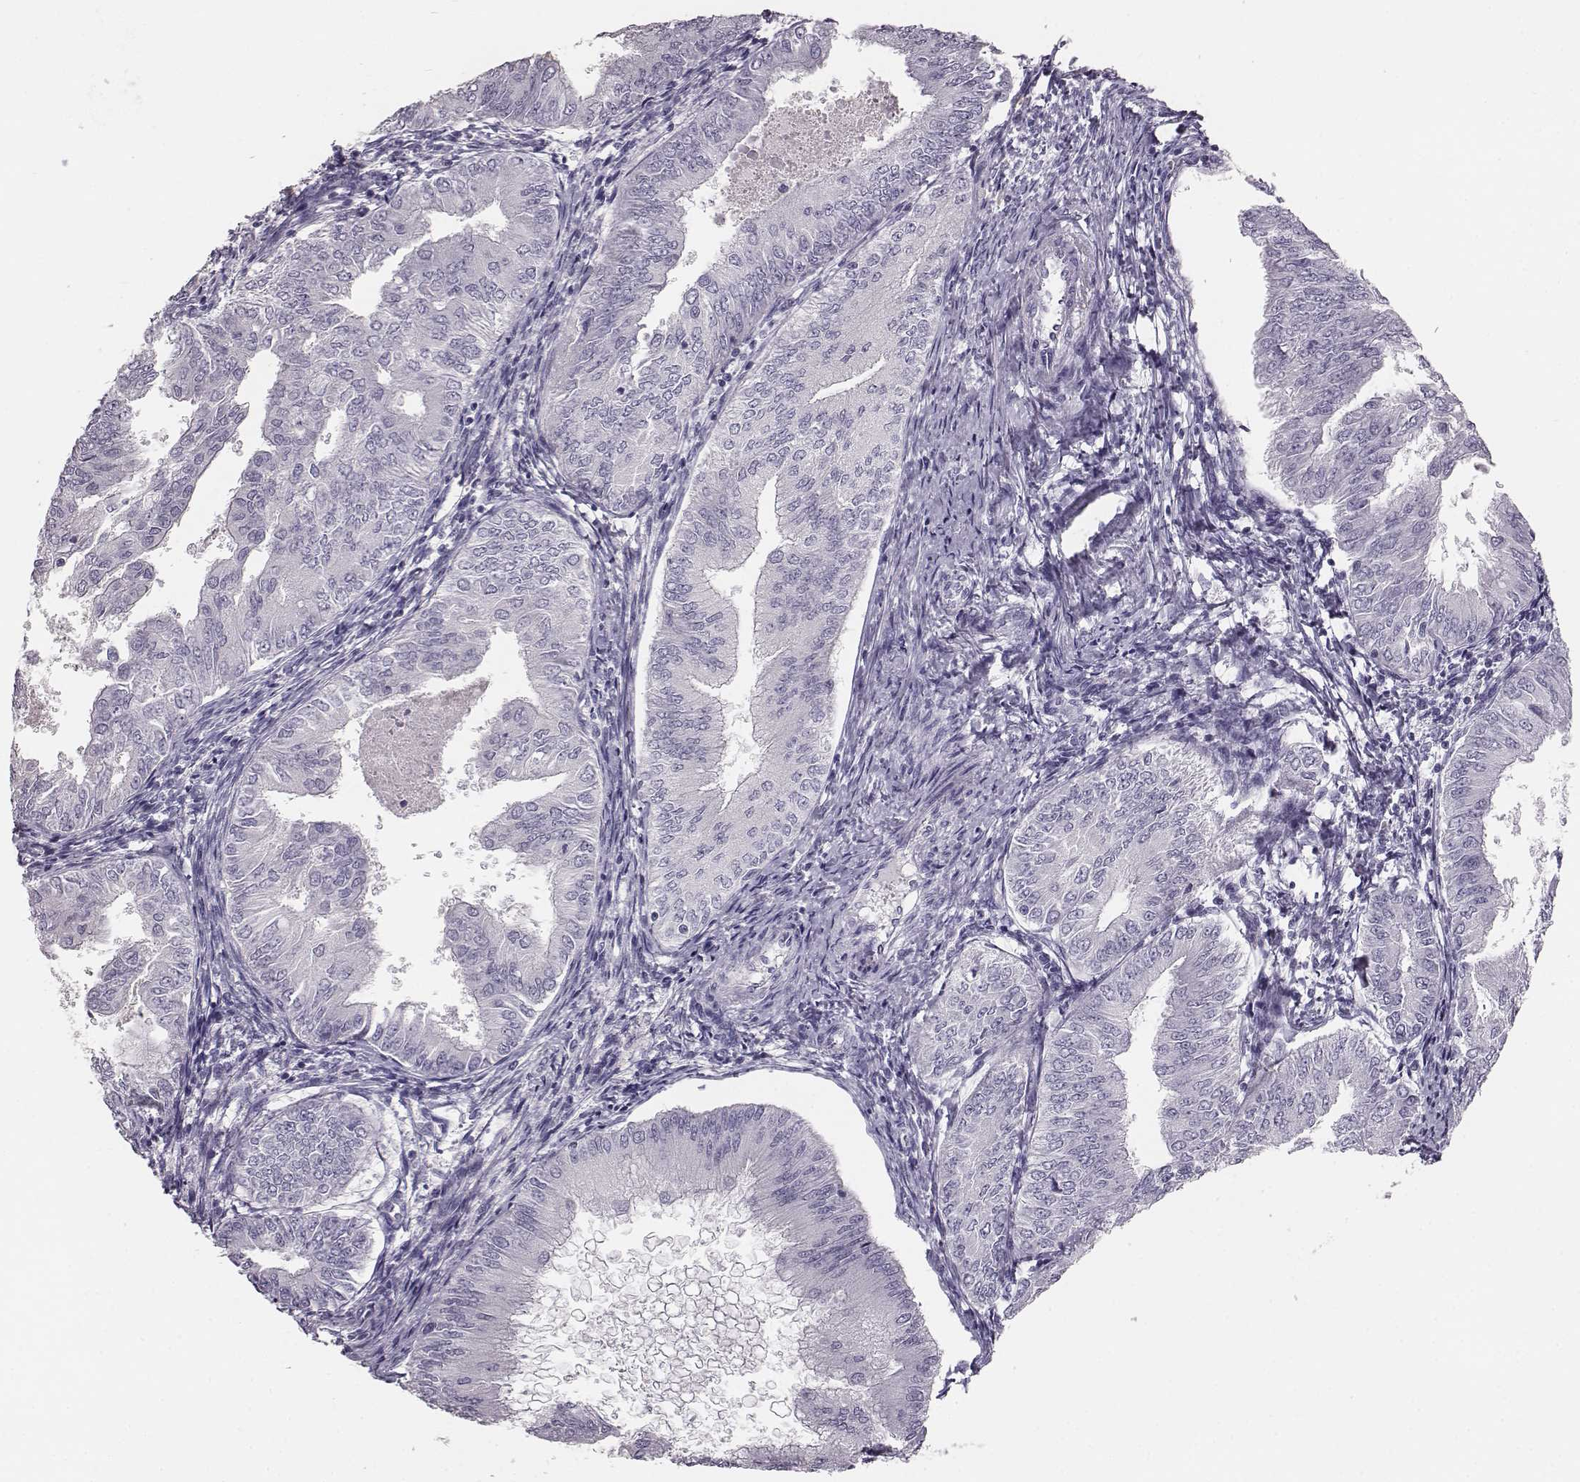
{"staining": {"intensity": "negative", "quantity": "none", "location": "none"}, "tissue": "endometrial cancer", "cell_type": "Tumor cells", "image_type": "cancer", "snomed": [{"axis": "morphology", "description": "Adenocarcinoma, NOS"}, {"axis": "topography", "description": "Endometrium"}], "caption": "Immunohistochemistry of endometrial cancer shows no positivity in tumor cells.", "gene": "NPTXR", "patient": {"sex": "female", "age": 53}}